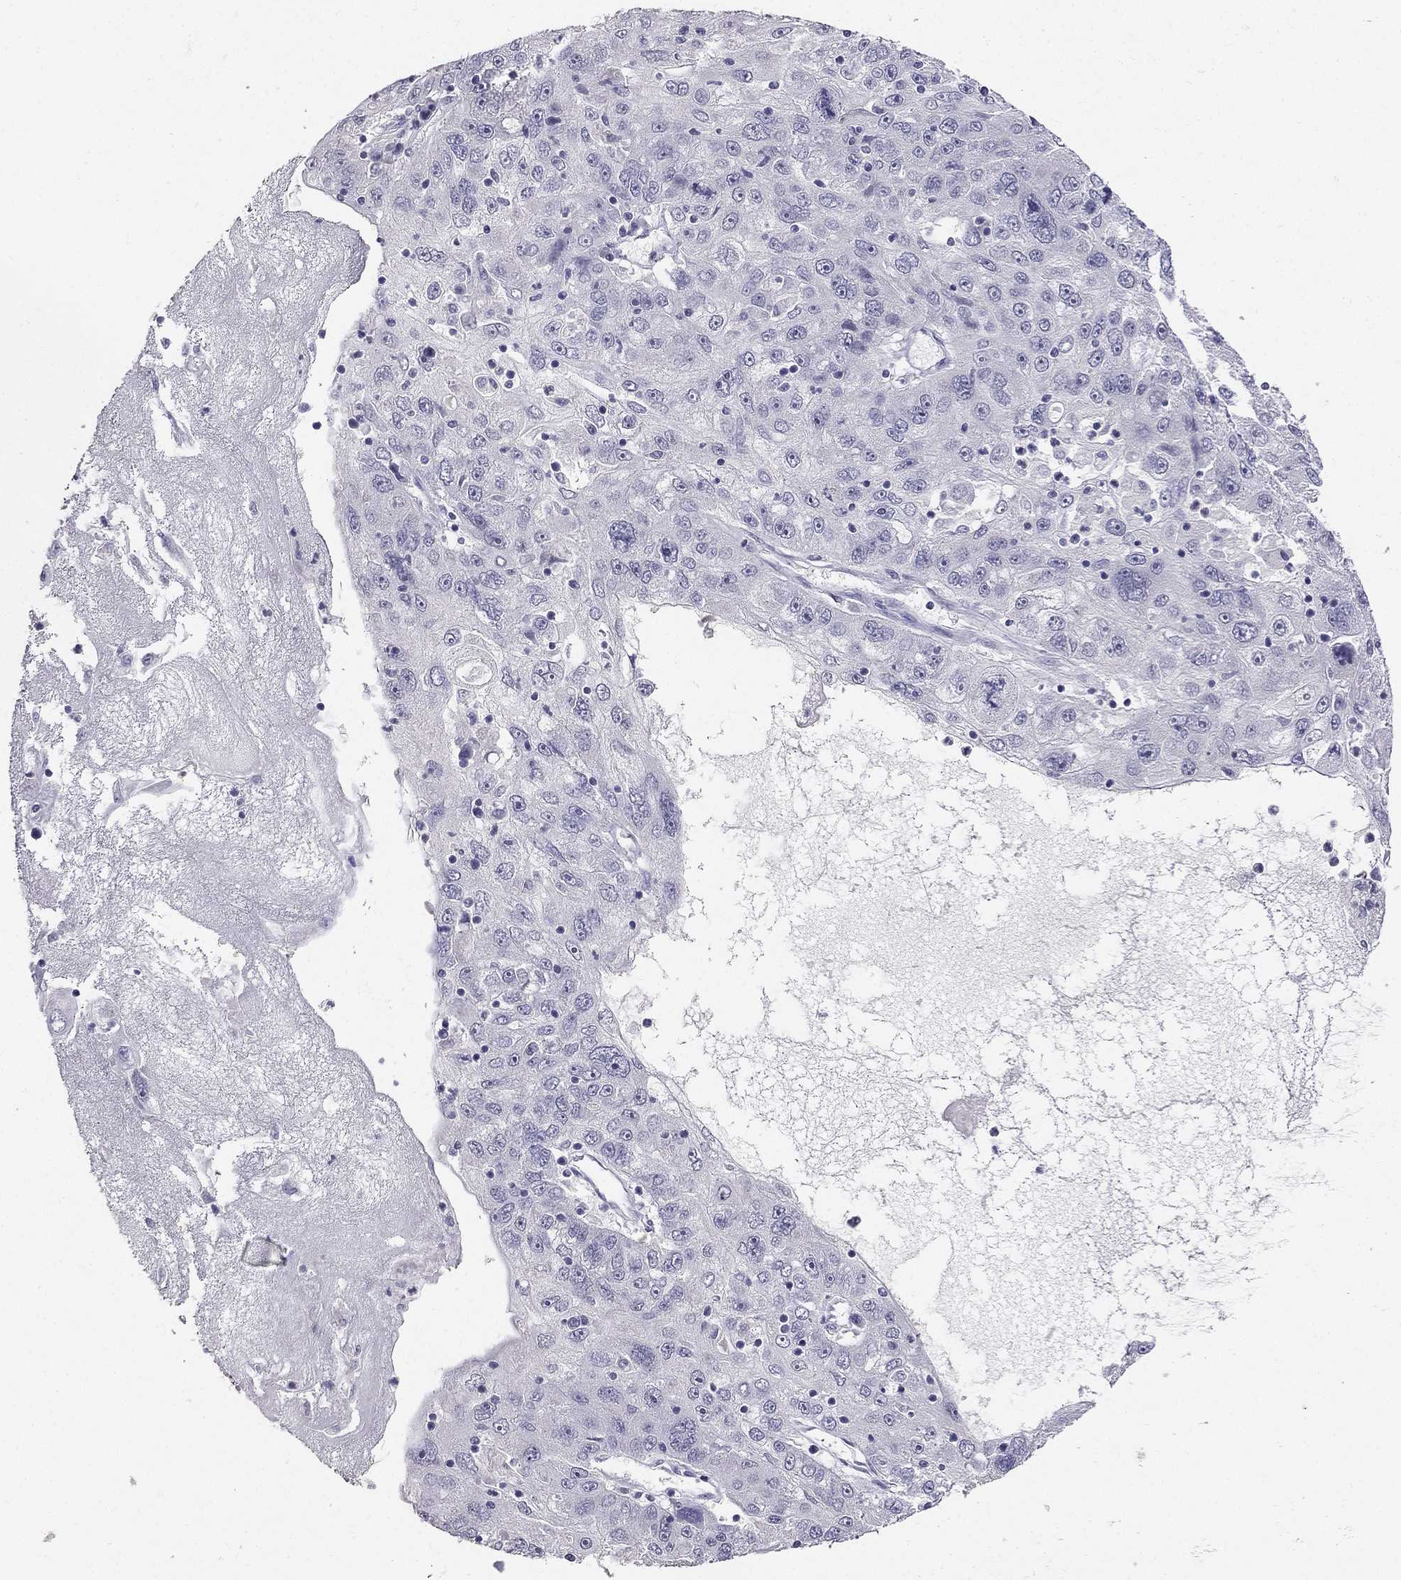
{"staining": {"intensity": "negative", "quantity": "none", "location": "none"}, "tissue": "stomach cancer", "cell_type": "Tumor cells", "image_type": "cancer", "snomed": [{"axis": "morphology", "description": "Adenocarcinoma, NOS"}, {"axis": "topography", "description": "Stomach"}], "caption": "DAB immunohistochemical staining of human stomach adenocarcinoma demonstrates no significant expression in tumor cells.", "gene": "CALB2", "patient": {"sex": "male", "age": 56}}